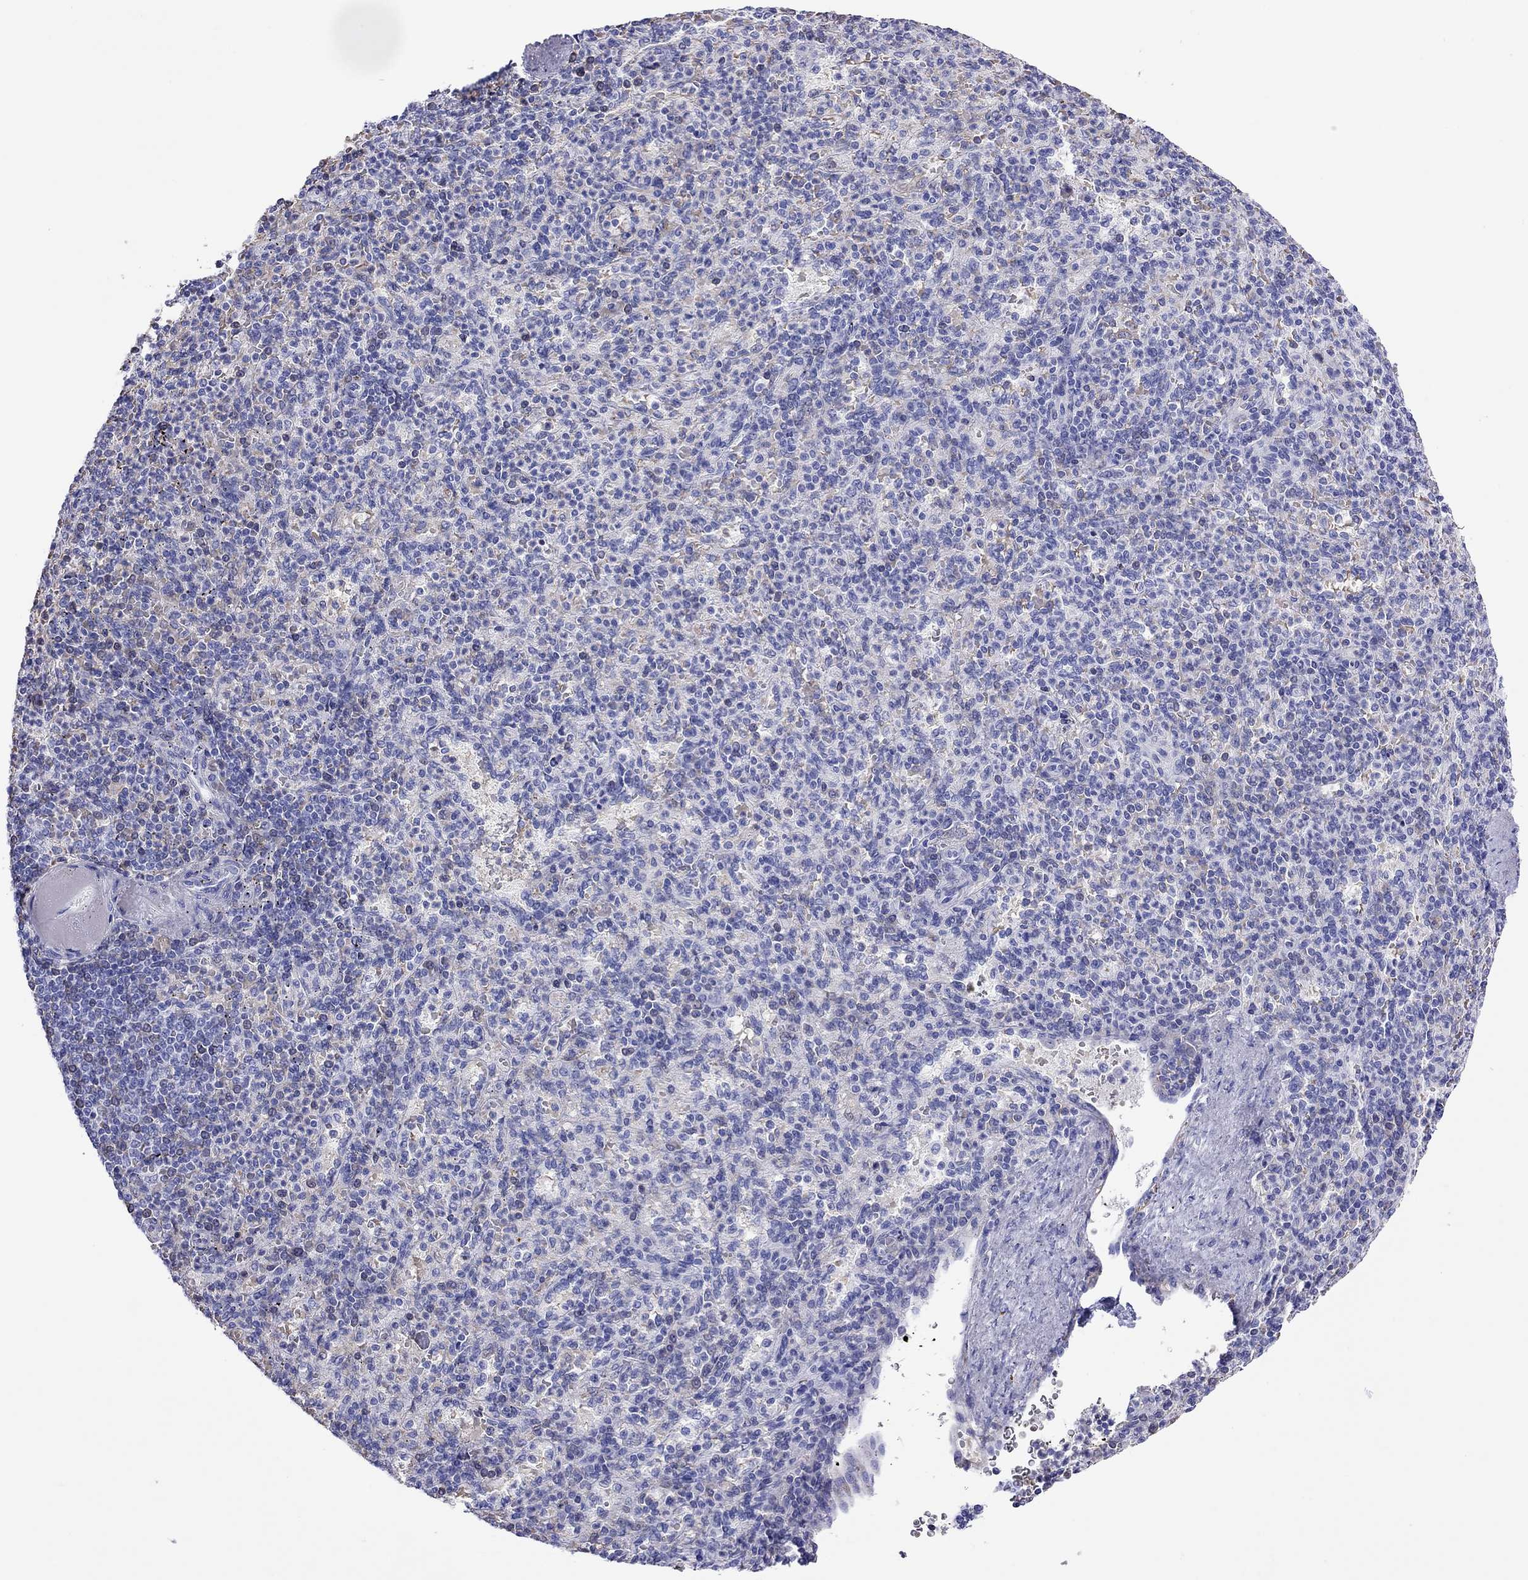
{"staining": {"intensity": "negative", "quantity": "none", "location": "none"}, "tissue": "spleen", "cell_type": "Cells in red pulp", "image_type": "normal", "snomed": [{"axis": "morphology", "description": "Normal tissue, NOS"}, {"axis": "topography", "description": "Spleen"}], "caption": "The photomicrograph shows no staining of cells in red pulp in benign spleen.", "gene": "PTPRN", "patient": {"sex": "female", "age": 74}}